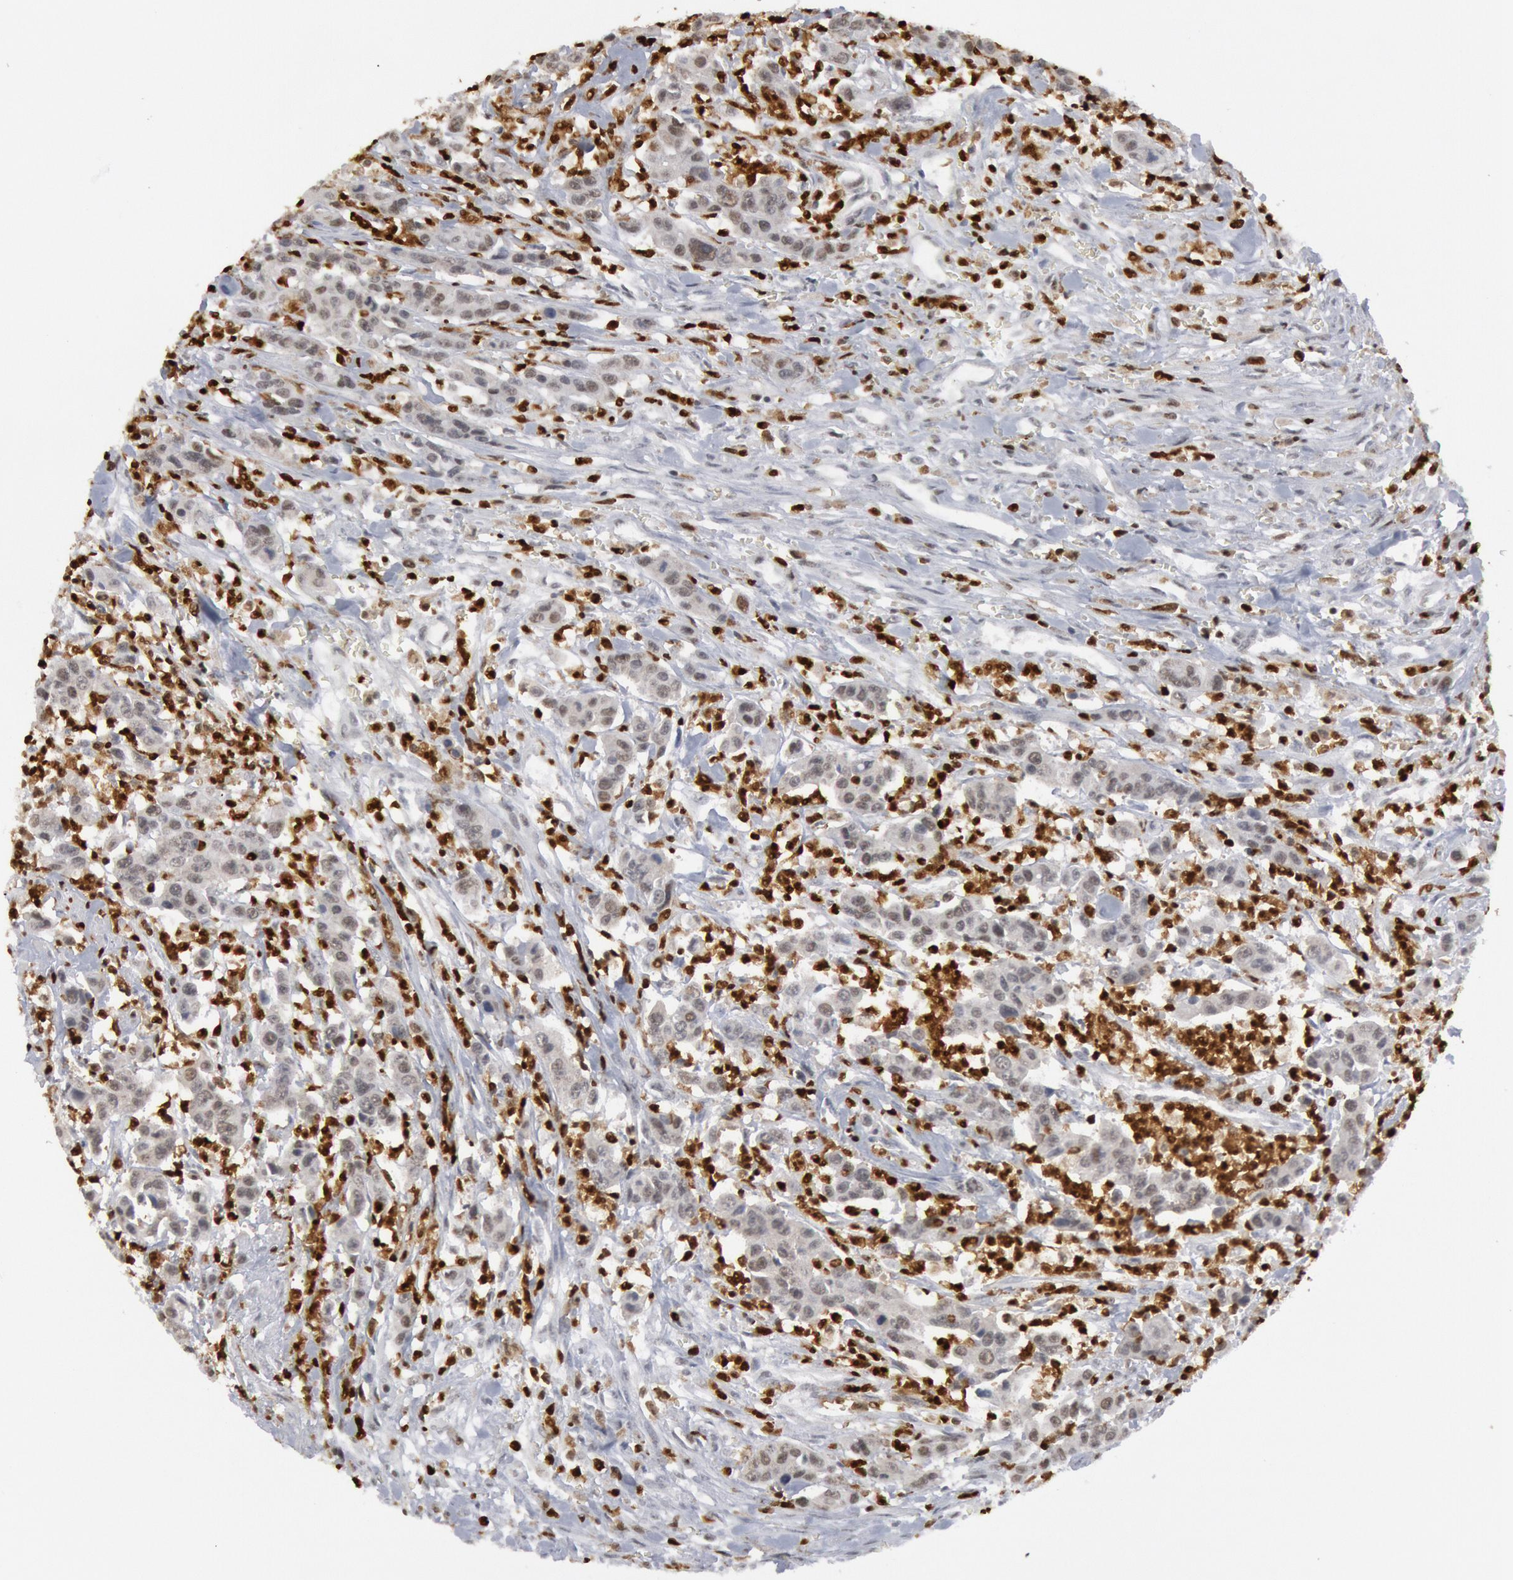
{"staining": {"intensity": "weak", "quantity": ">75%", "location": "cytoplasmic/membranous,nuclear"}, "tissue": "urothelial cancer", "cell_type": "Tumor cells", "image_type": "cancer", "snomed": [{"axis": "morphology", "description": "Urothelial carcinoma, High grade"}, {"axis": "topography", "description": "Urinary bladder"}], "caption": "Protein staining of high-grade urothelial carcinoma tissue shows weak cytoplasmic/membranous and nuclear positivity in approximately >75% of tumor cells.", "gene": "PTPN6", "patient": {"sex": "male", "age": 86}}